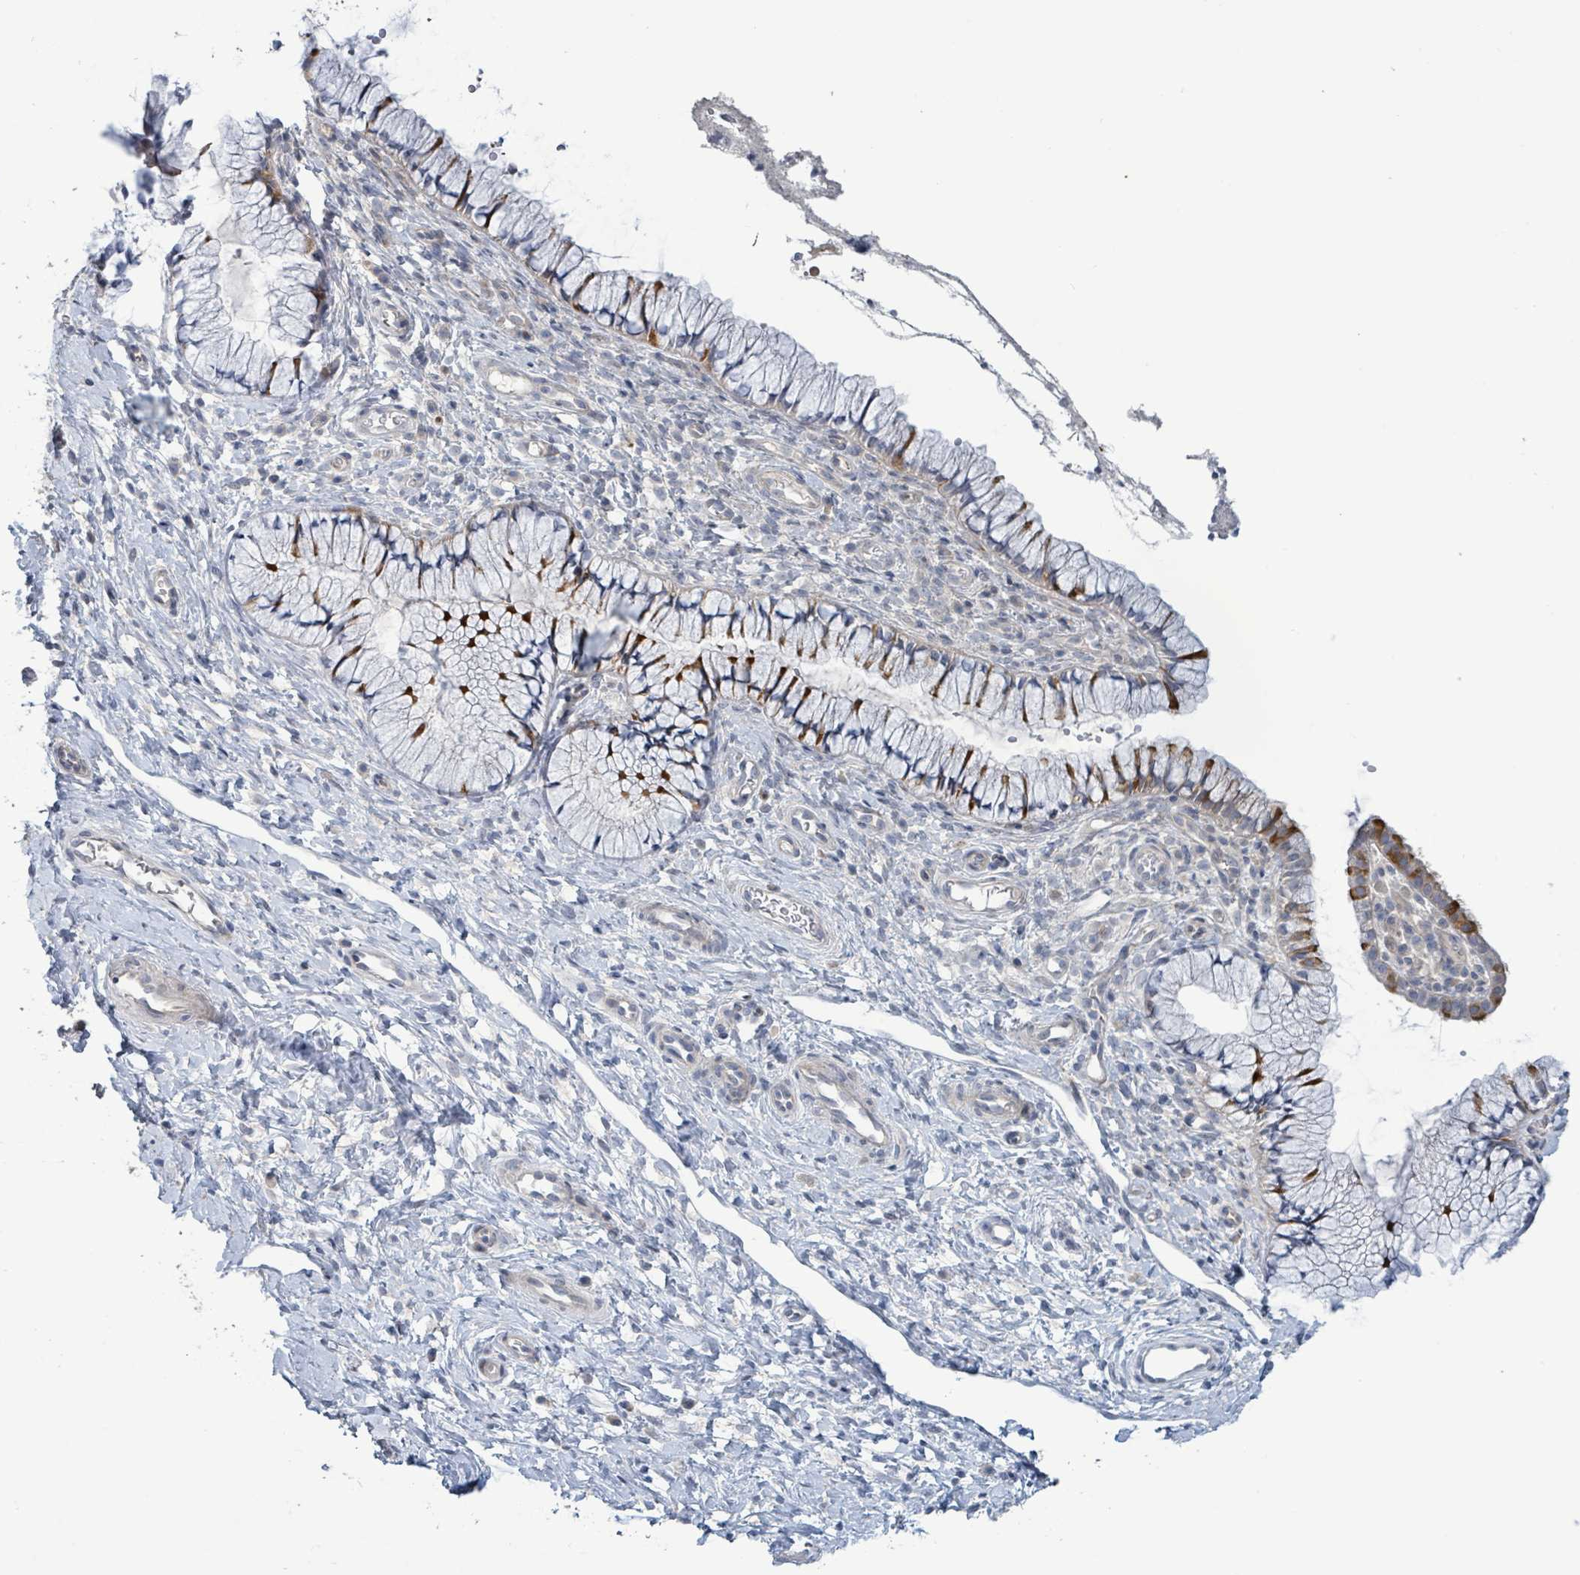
{"staining": {"intensity": "strong", "quantity": "<25%", "location": "cytoplasmic/membranous"}, "tissue": "cervix", "cell_type": "Glandular cells", "image_type": "normal", "snomed": [{"axis": "morphology", "description": "Normal tissue, NOS"}, {"axis": "topography", "description": "Cervix"}], "caption": "Protein staining displays strong cytoplasmic/membranous expression in about <25% of glandular cells in unremarkable cervix. The protein is shown in brown color, while the nuclei are stained blue.", "gene": "LILRA4", "patient": {"sex": "female", "age": 36}}